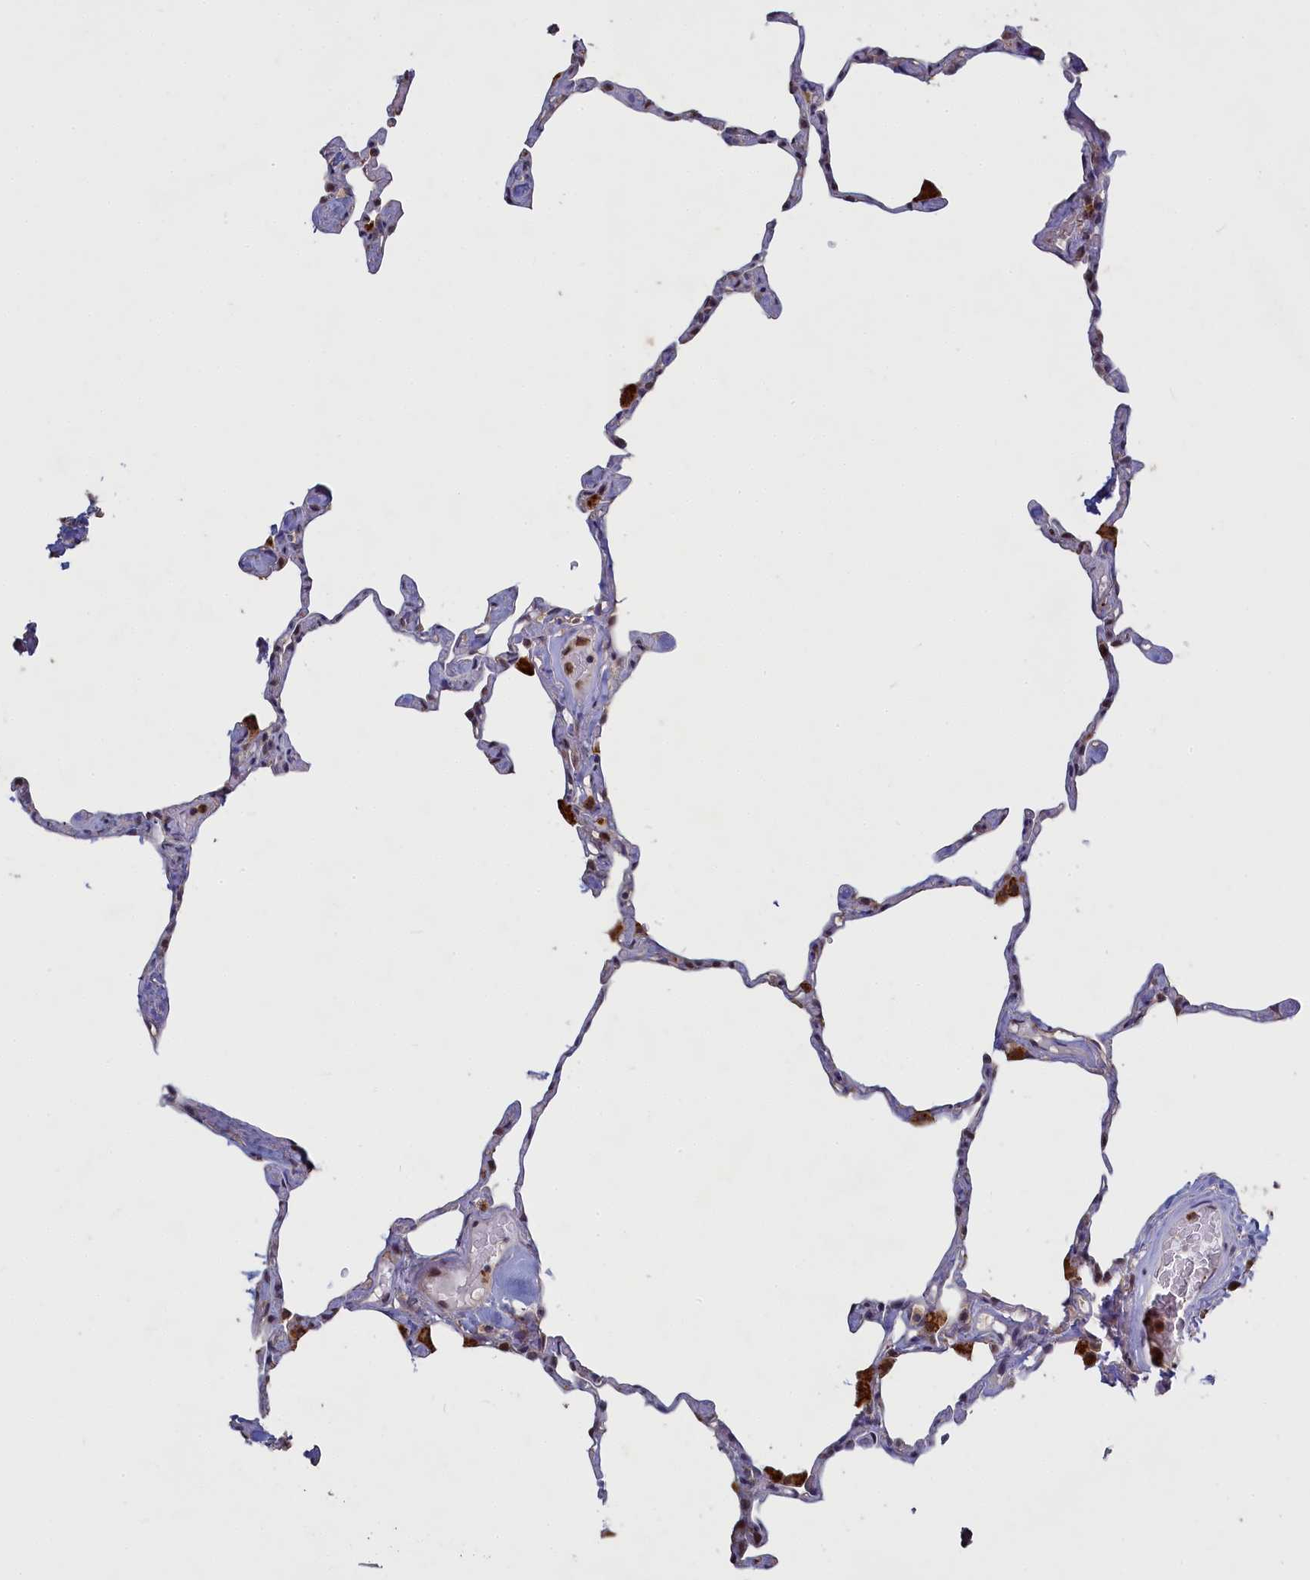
{"staining": {"intensity": "weak", "quantity": "<25%", "location": "cytoplasmic/membranous"}, "tissue": "lung", "cell_type": "Alveolar cells", "image_type": "normal", "snomed": [{"axis": "morphology", "description": "Normal tissue, NOS"}, {"axis": "topography", "description": "Lung"}], "caption": "This image is of normal lung stained with immunohistochemistry to label a protein in brown with the nuclei are counter-stained blue. There is no positivity in alveolar cells.", "gene": "UCHL3", "patient": {"sex": "male", "age": 65}}